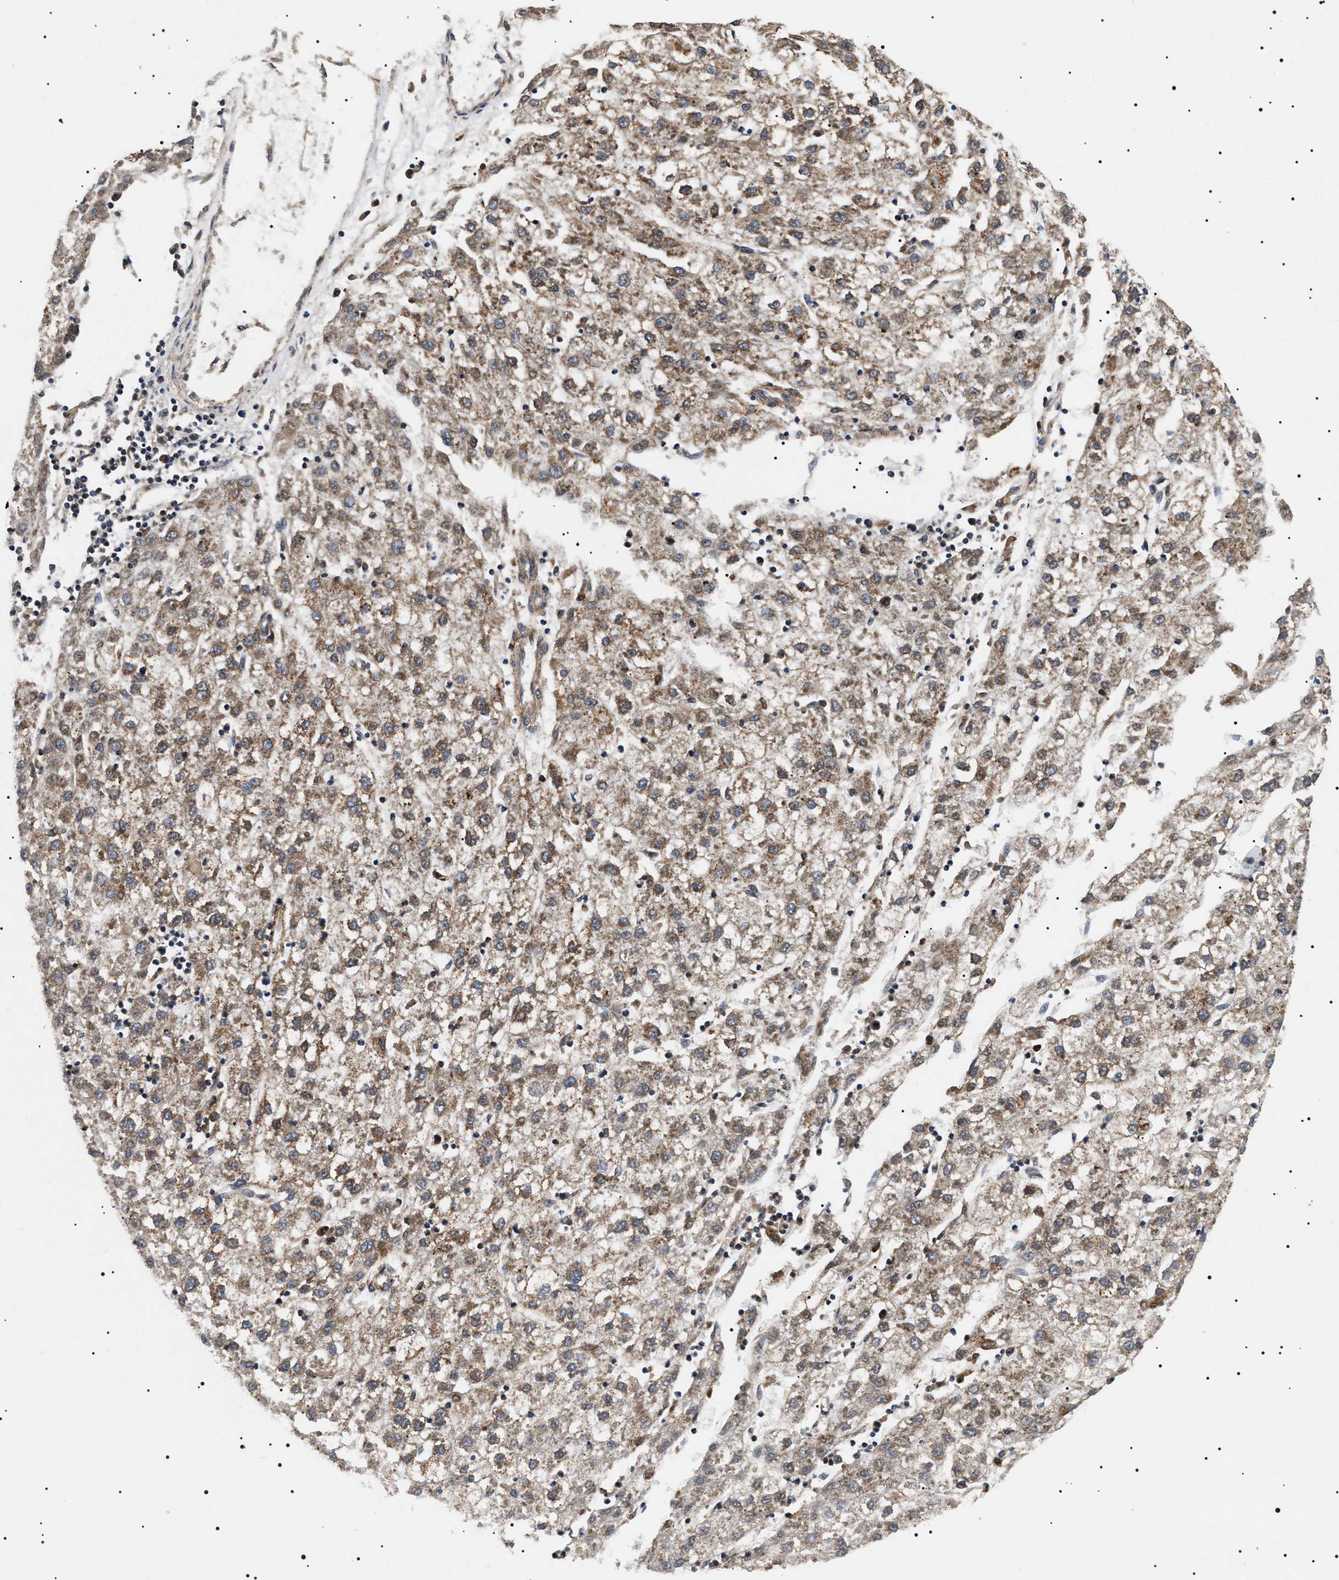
{"staining": {"intensity": "moderate", "quantity": ">75%", "location": "cytoplasmic/membranous"}, "tissue": "liver cancer", "cell_type": "Tumor cells", "image_type": "cancer", "snomed": [{"axis": "morphology", "description": "Carcinoma, Hepatocellular, NOS"}, {"axis": "topography", "description": "Liver"}], "caption": "Protein staining by immunohistochemistry demonstrates moderate cytoplasmic/membranous staining in approximately >75% of tumor cells in liver cancer. The staining is performed using DAB brown chromogen to label protein expression. The nuclei are counter-stained blue using hematoxylin.", "gene": "OXSM", "patient": {"sex": "male", "age": 72}}